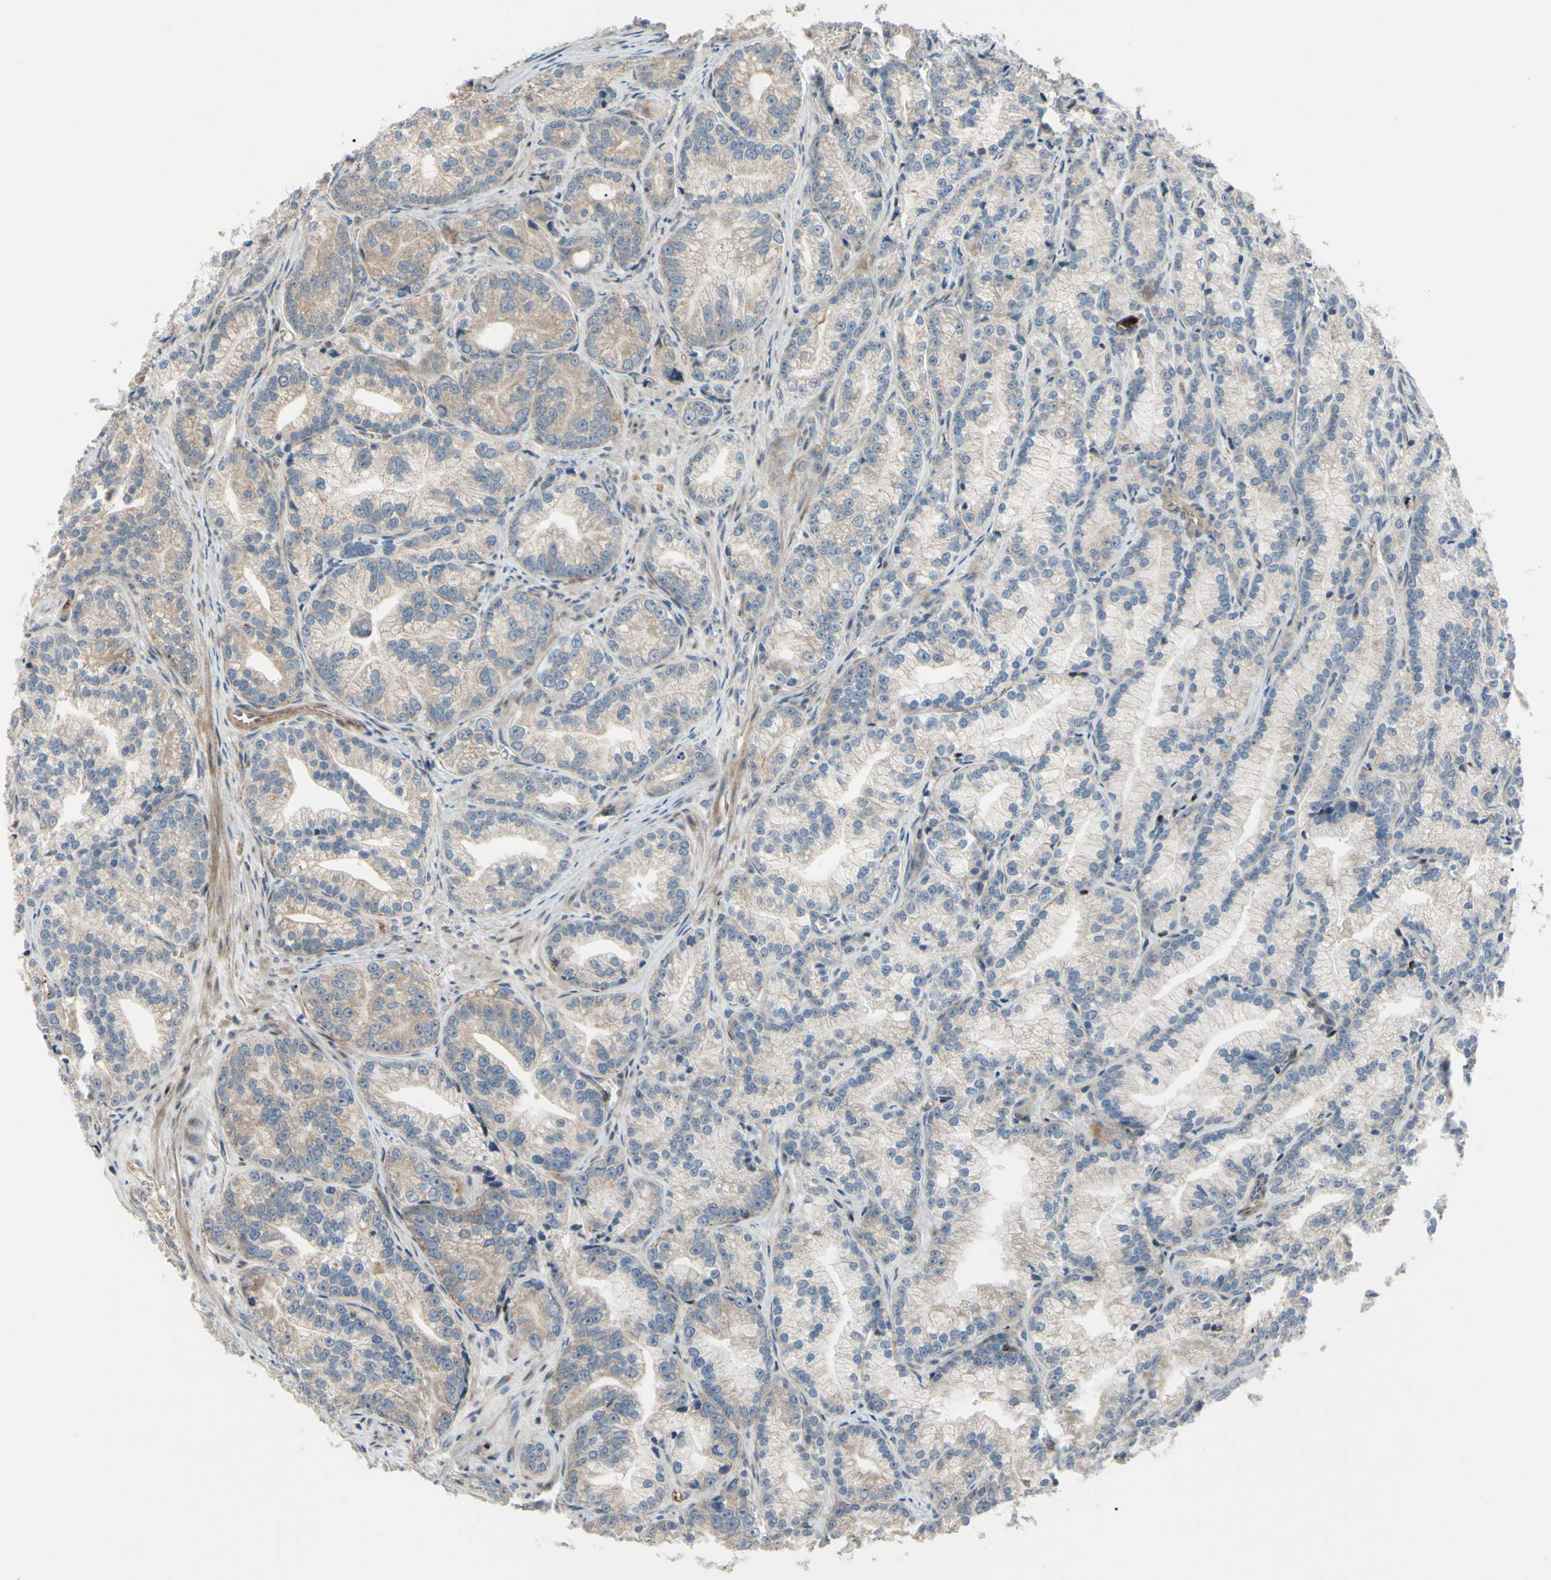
{"staining": {"intensity": "weak", "quantity": "<25%", "location": "cytoplasmic/membranous"}, "tissue": "prostate cancer", "cell_type": "Tumor cells", "image_type": "cancer", "snomed": [{"axis": "morphology", "description": "Adenocarcinoma, Low grade"}, {"axis": "topography", "description": "Prostate"}], "caption": "DAB (3,3'-diaminobenzidine) immunohistochemical staining of human adenocarcinoma (low-grade) (prostate) shows no significant expression in tumor cells. (DAB IHC with hematoxylin counter stain).", "gene": "SPTLC1", "patient": {"sex": "male", "age": 89}}